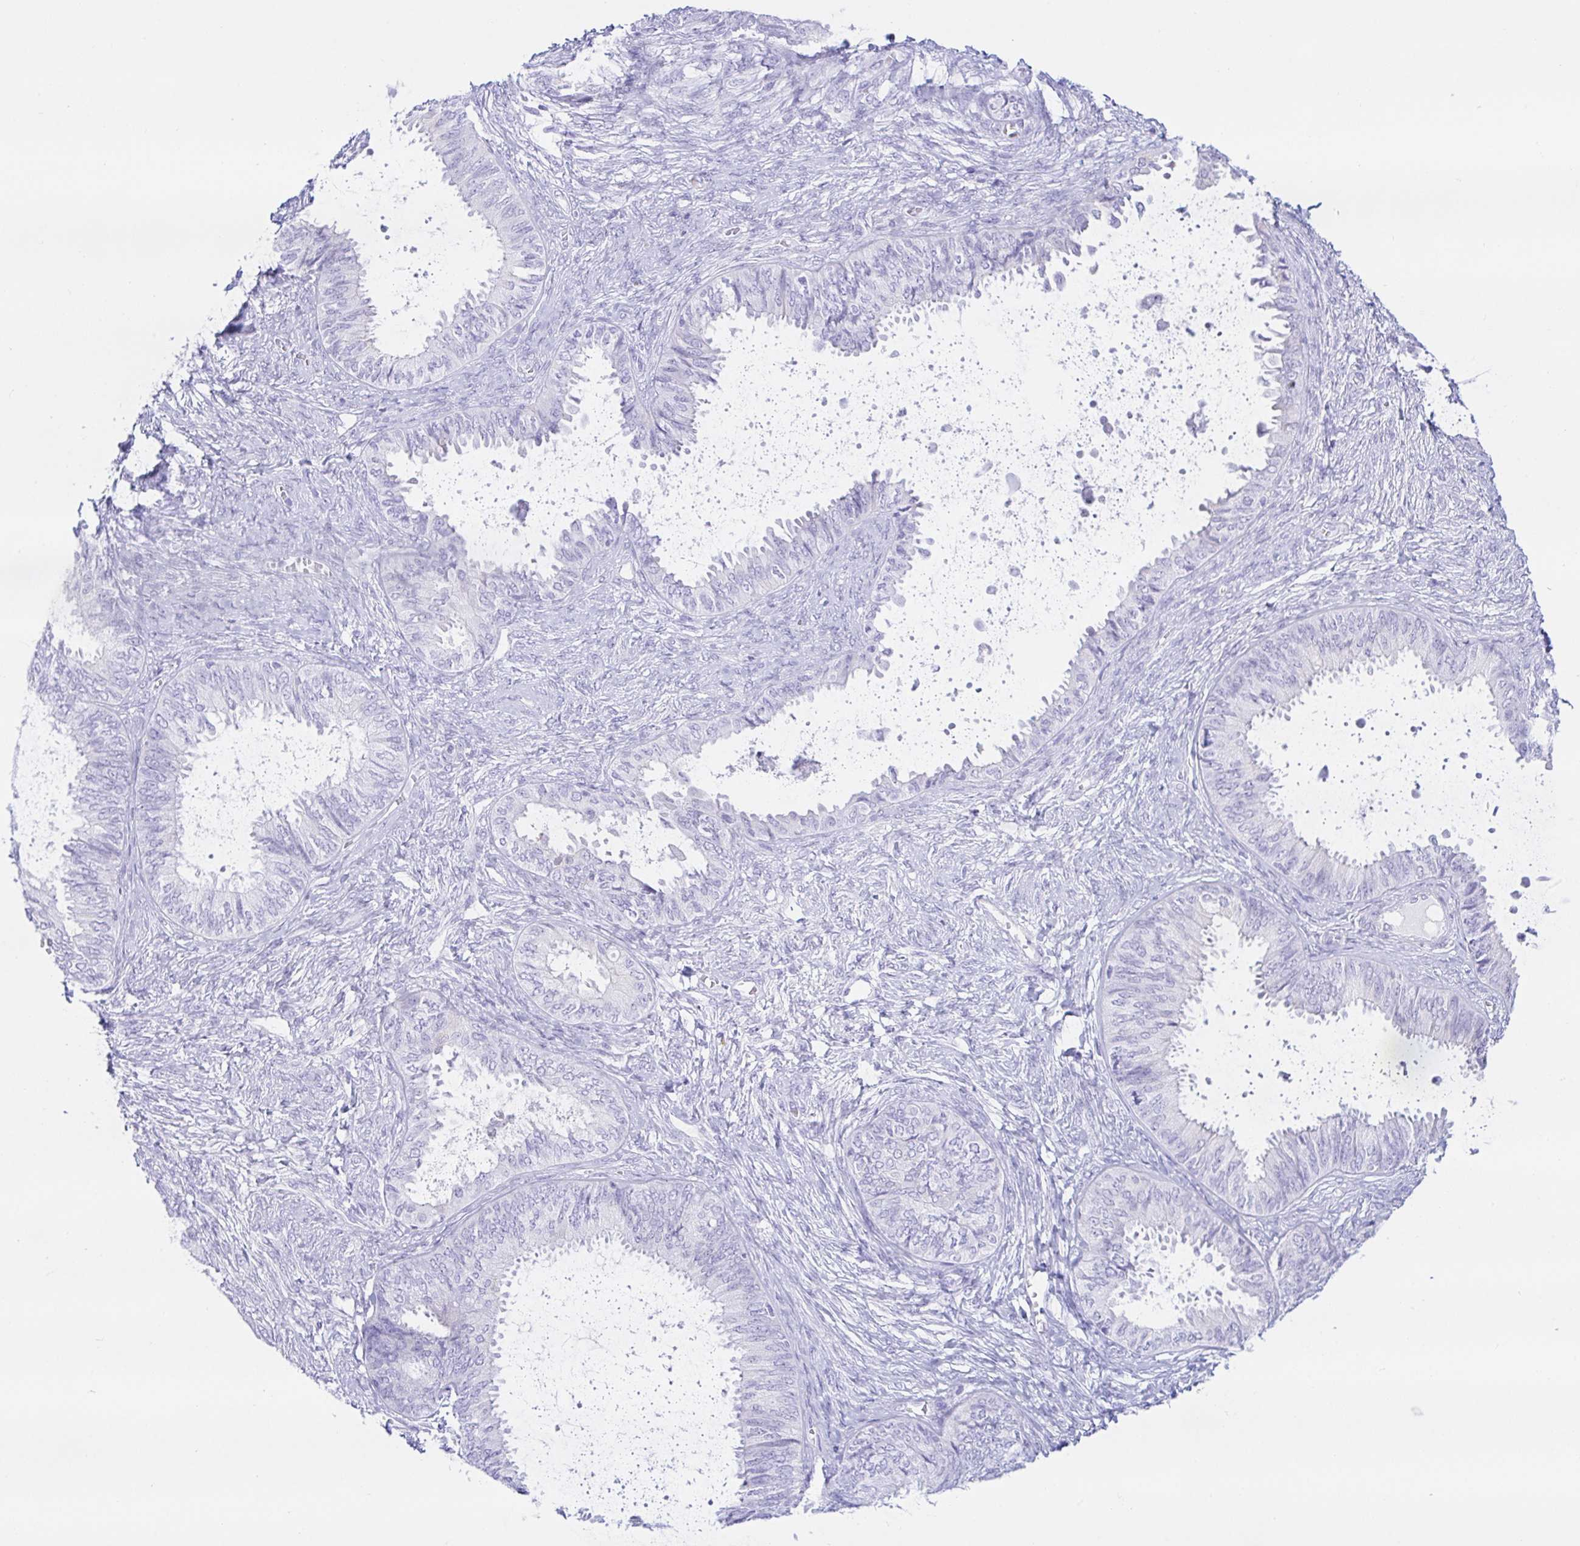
{"staining": {"intensity": "weak", "quantity": "25%-75%", "location": "nuclear"}, "tissue": "ovarian cancer", "cell_type": "Tumor cells", "image_type": "cancer", "snomed": [{"axis": "morphology", "description": "Carcinoma, endometroid"}, {"axis": "topography", "description": "Ovary"}], "caption": "Immunohistochemistry (IHC) micrograph of neoplastic tissue: human ovarian cancer (endometroid carcinoma) stained using IHC displays low levels of weak protein expression localized specifically in the nuclear of tumor cells, appearing as a nuclear brown color.", "gene": "PAX8", "patient": {"sex": "female", "age": 70}}